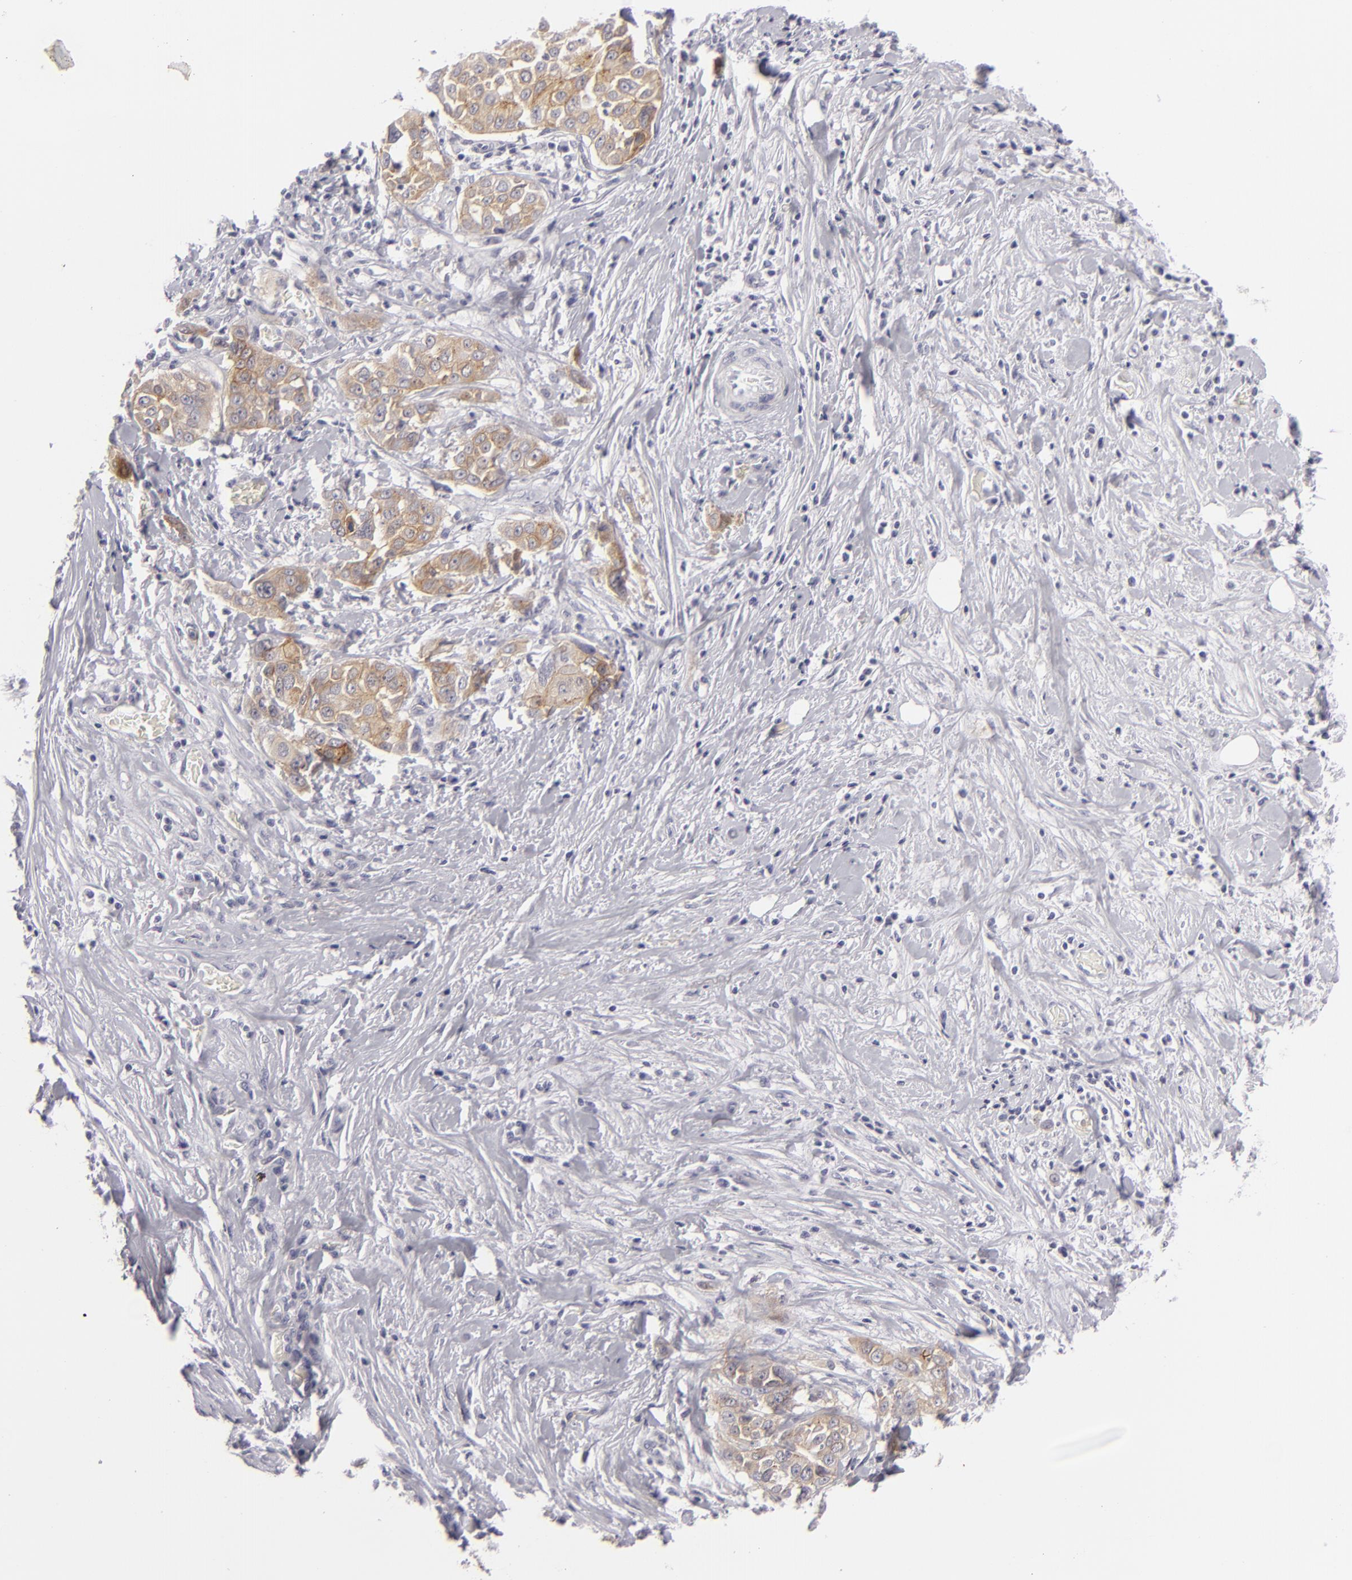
{"staining": {"intensity": "moderate", "quantity": "25%-75%", "location": "cytoplasmic/membranous"}, "tissue": "pancreatic cancer", "cell_type": "Tumor cells", "image_type": "cancer", "snomed": [{"axis": "morphology", "description": "Adenocarcinoma, NOS"}, {"axis": "topography", "description": "Pancreas"}], "caption": "The photomicrograph demonstrates a brown stain indicating the presence of a protein in the cytoplasmic/membranous of tumor cells in adenocarcinoma (pancreatic).", "gene": "JUP", "patient": {"sex": "female", "age": 52}}